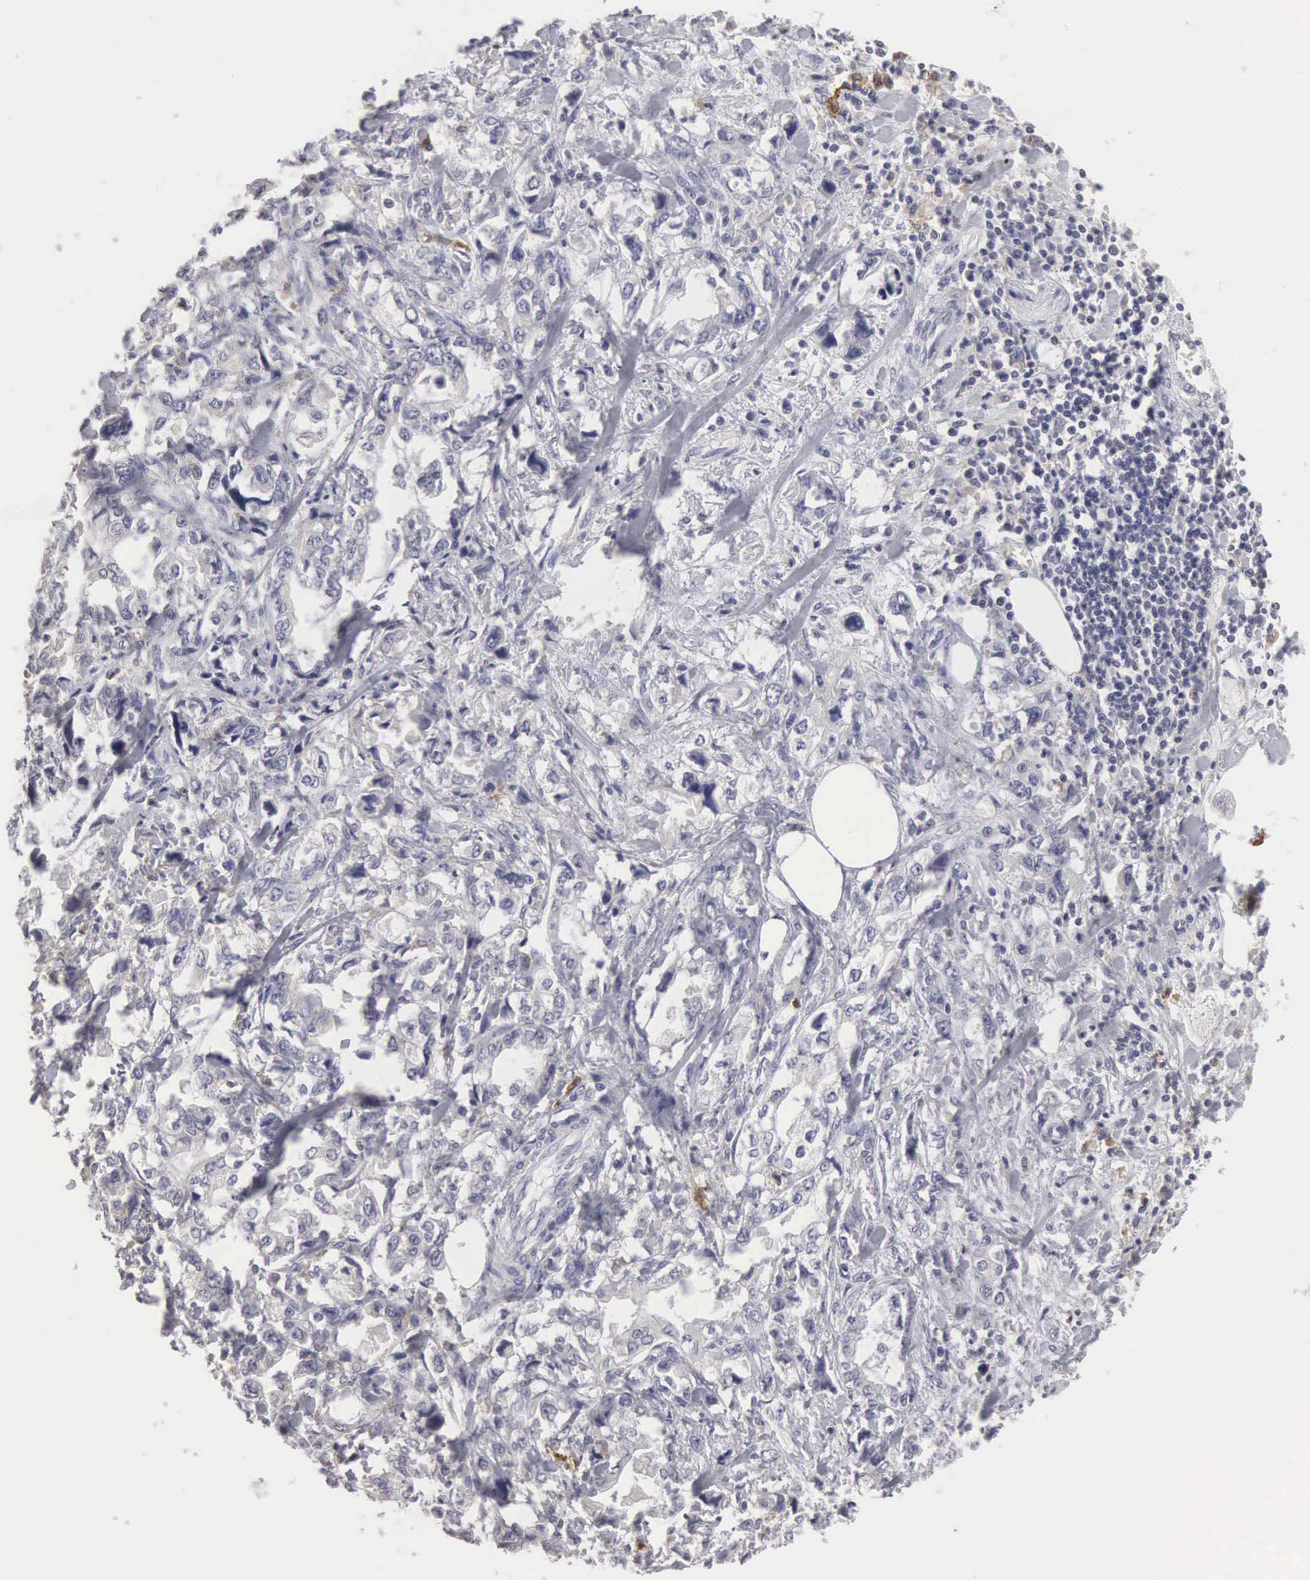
{"staining": {"intensity": "negative", "quantity": "none", "location": "none"}, "tissue": "stomach cancer", "cell_type": "Tumor cells", "image_type": "cancer", "snomed": [{"axis": "morphology", "description": "Adenocarcinoma, NOS"}, {"axis": "topography", "description": "Pancreas"}, {"axis": "topography", "description": "Stomach, upper"}], "caption": "A histopathology image of human stomach cancer is negative for staining in tumor cells. Brightfield microscopy of IHC stained with DAB (3,3'-diaminobenzidine) (brown) and hematoxylin (blue), captured at high magnification.", "gene": "HMOX1", "patient": {"sex": "male", "age": 77}}